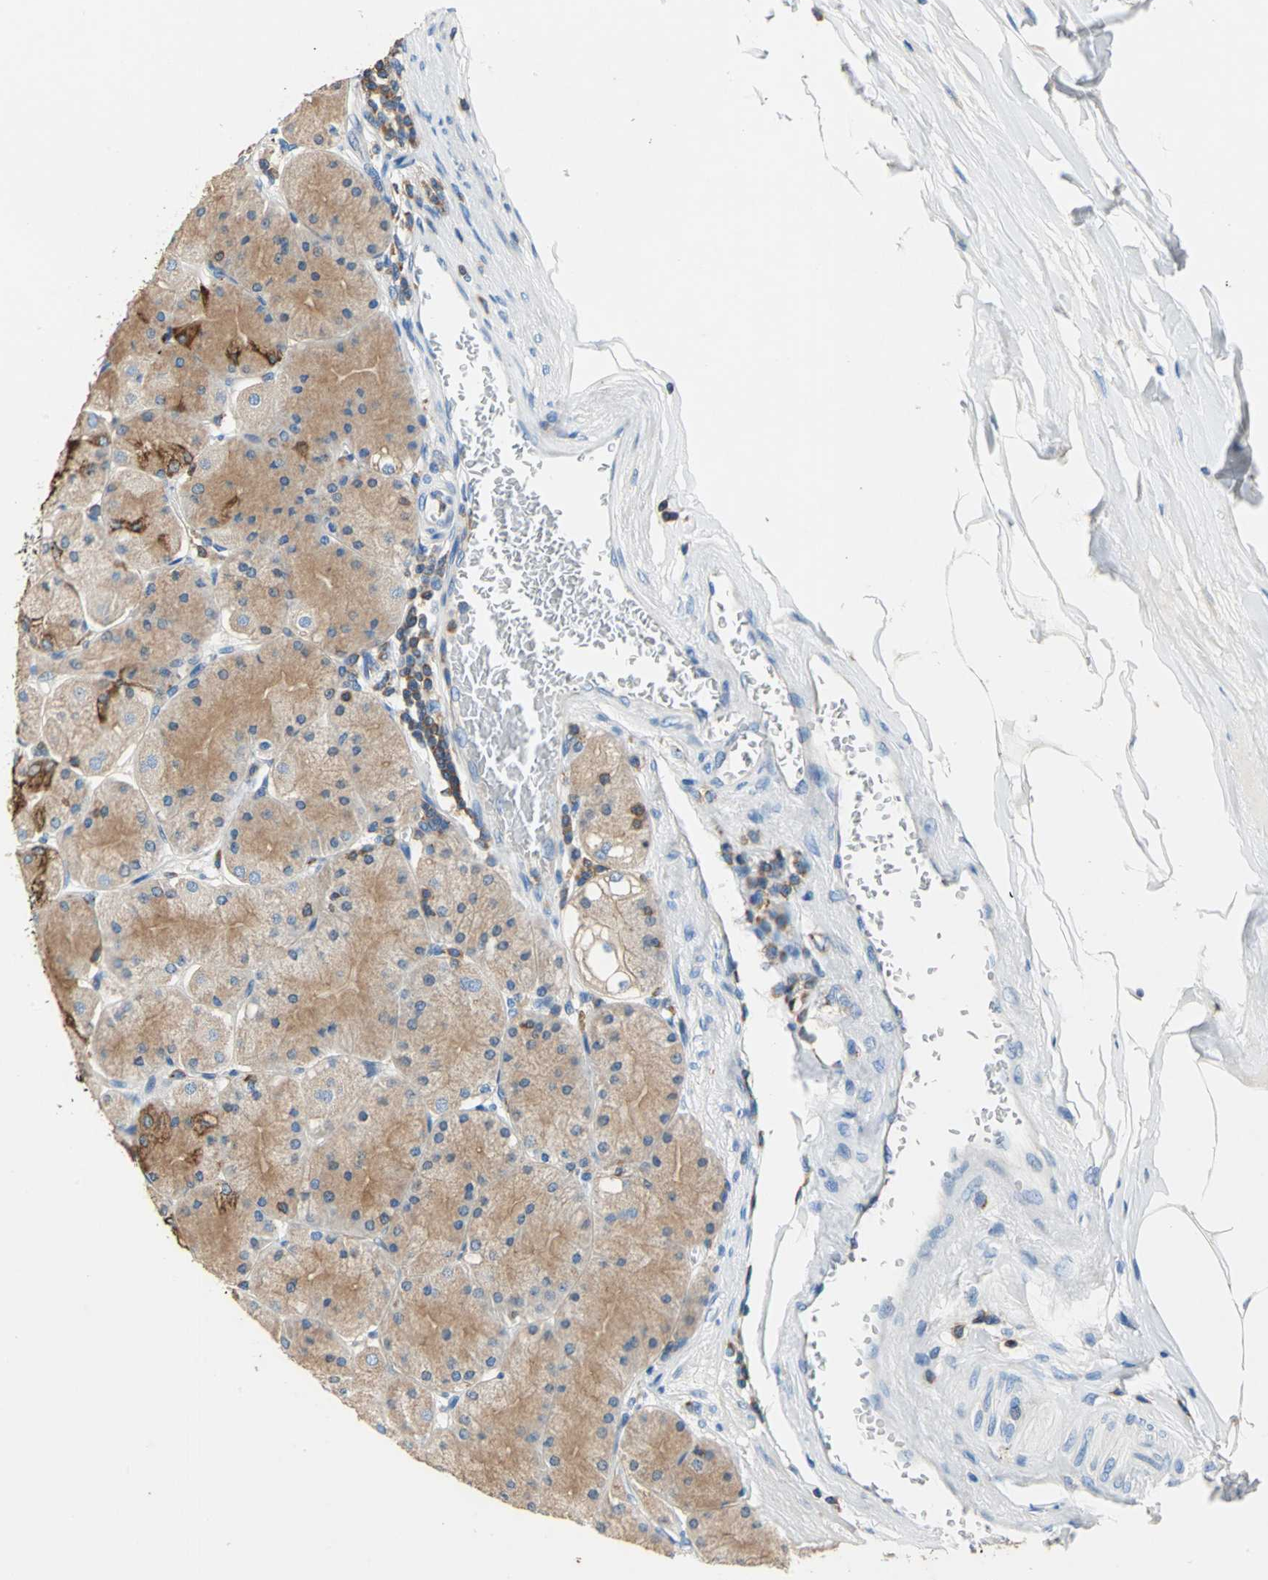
{"staining": {"intensity": "strong", "quantity": ">75%", "location": "cytoplasmic/membranous"}, "tissue": "stomach", "cell_type": "Glandular cells", "image_type": "normal", "snomed": [{"axis": "morphology", "description": "Normal tissue, NOS"}, {"axis": "topography", "description": "Stomach, upper"}], "caption": "Strong cytoplasmic/membranous staining is appreciated in approximately >75% of glandular cells in normal stomach.", "gene": "SEPTIN11", "patient": {"sex": "female", "age": 56}}